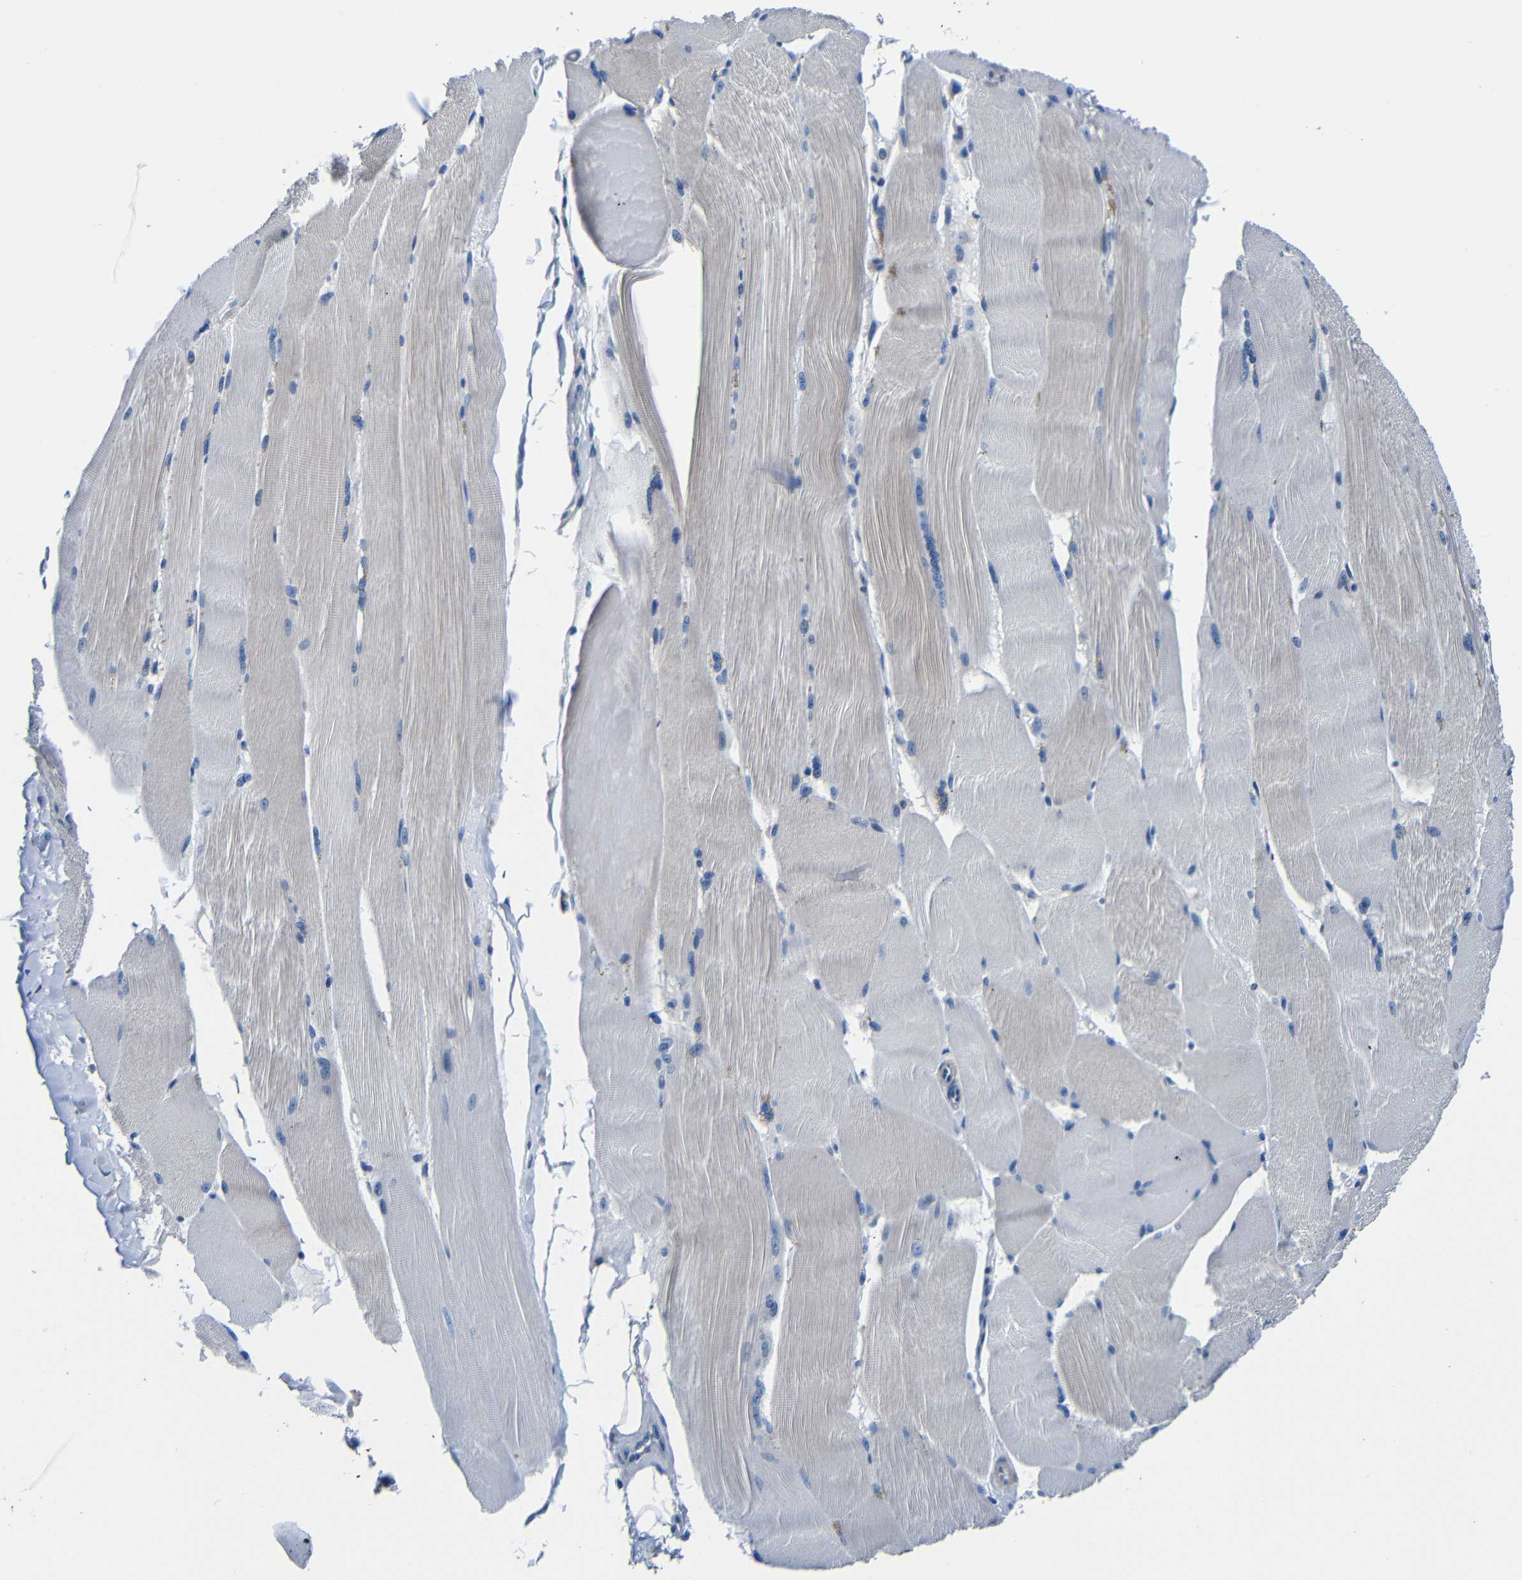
{"staining": {"intensity": "weak", "quantity": "<25%", "location": "cytoplasmic/membranous"}, "tissue": "skeletal muscle", "cell_type": "Myocytes", "image_type": "normal", "snomed": [{"axis": "morphology", "description": "Normal tissue, NOS"}, {"axis": "topography", "description": "Skin"}, {"axis": "topography", "description": "Skeletal muscle"}], "caption": "This image is of unremarkable skeletal muscle stained with immunohistochemistry (IHC) to label a protein in brown with the nuclei are counter-stained blue. There is no positivity in myocytes.", "gene": "TNFAIP1", "patient": {"sex": "male", "age": 83}}